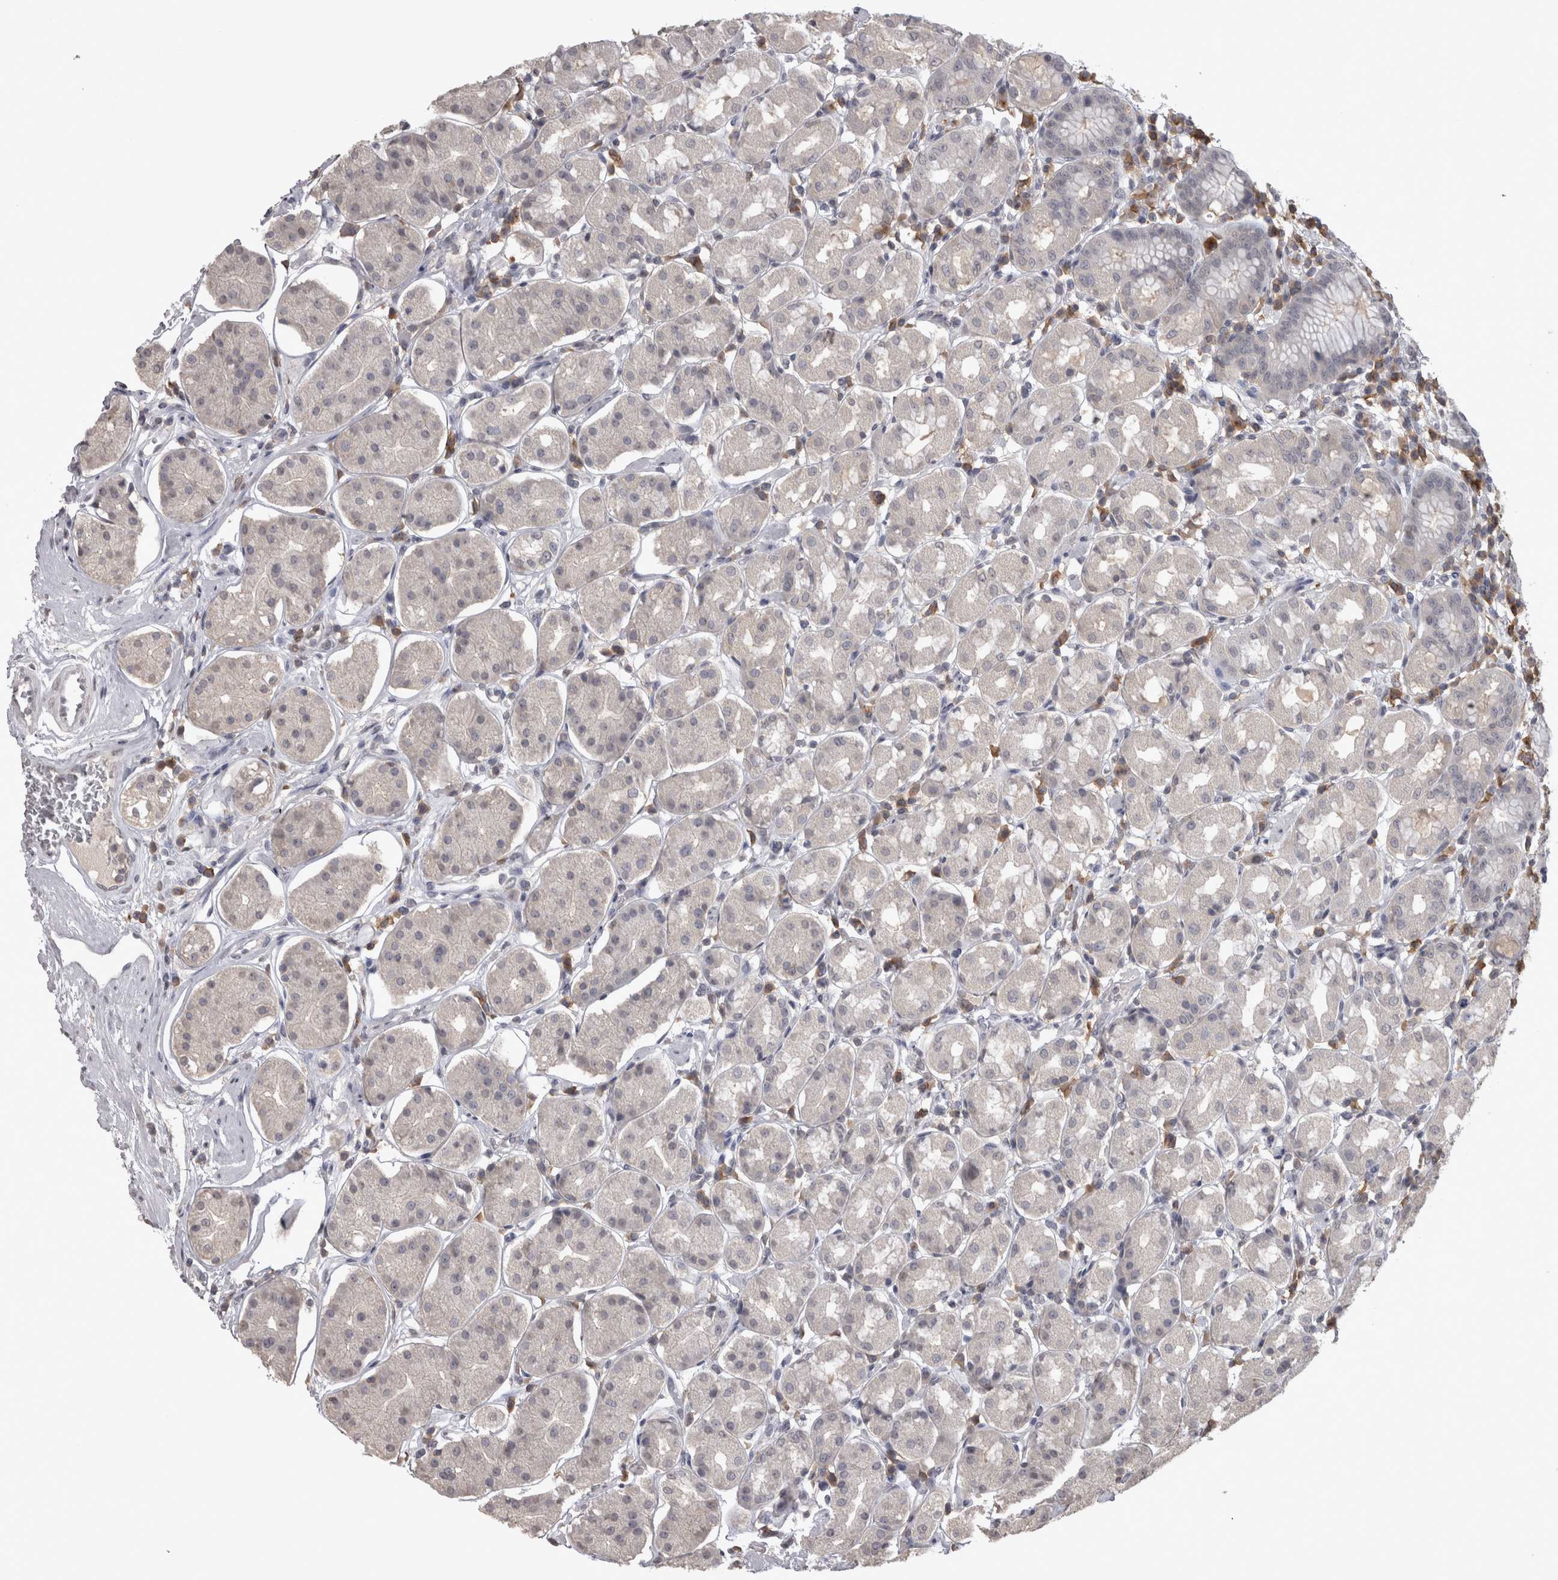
{"staining": {"intensity": "negative", "quantity": "none", "location": "none"}, "tissue": "stomach", "cell_type": "Glandular cells", "image_type": "normal", "snomed": [{"axis": "morphology", "description": "Normal tissue, NOS"}, {"axis": "topography", "description": "Stomach"}, {"axis": "topography", "description": "Stomach, lower"}], "caption": "Benign stomach was stained to show a protein in brown. There is no significant positivity in glandular cells. (DAB IHC with hematoxylin counter stain).", "gene": "LAX1", "patient": {"sex": "female", "age": 56}}